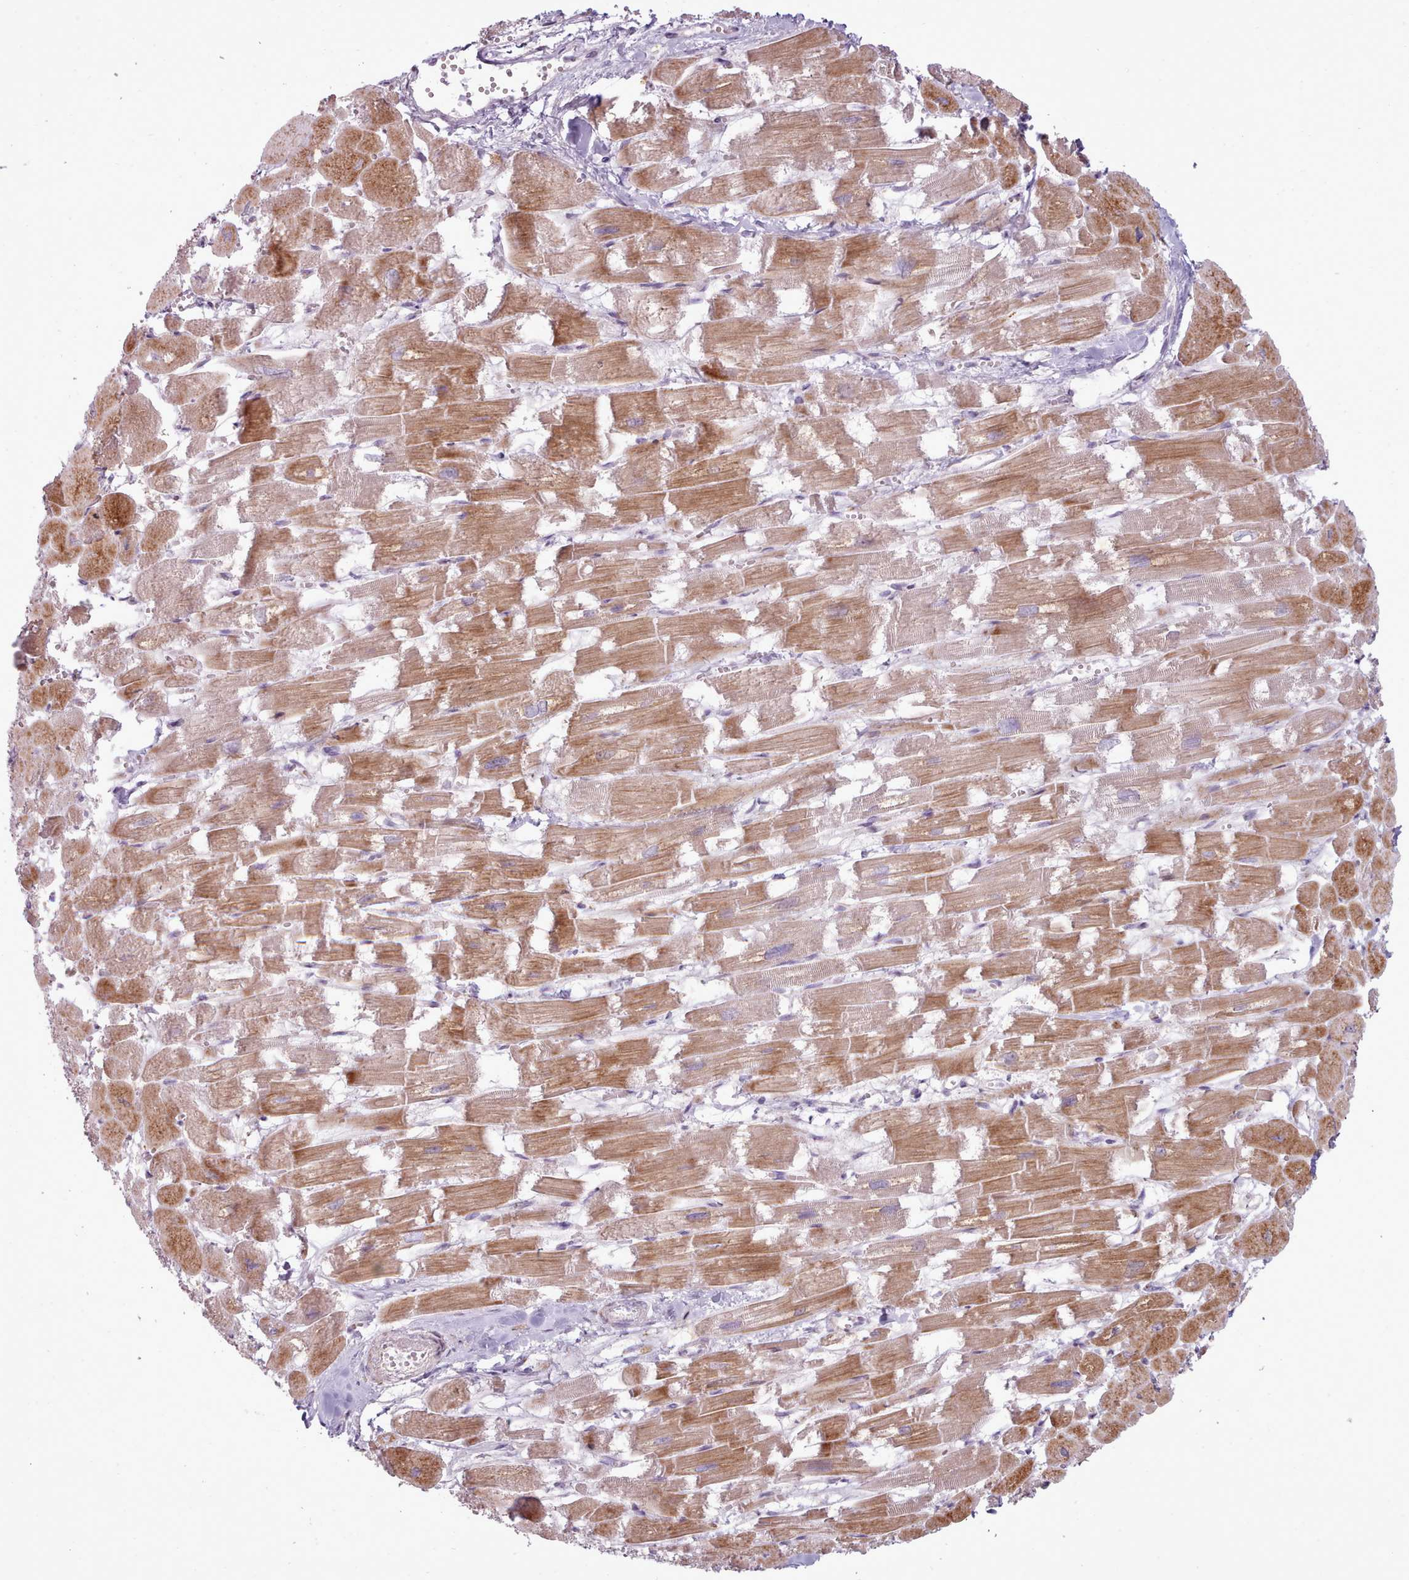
{"staining": {"intensity": "moderate", "quantity": ">75%", "location": "cytoplasmic/membranous"}, "tissue": "heart muscle", "cell_type": "Cardiomyocytes", "image_type": "normal", "snomed": [{"axis": "morphology", "description": "Normal tissue, NOS"}, {"axis": "topography", "description": "Heart"}], "caption": "Cardiomyocytes exhibit moderate cytoplasmic/membranous expression in about >75% of cells in normal heart muscle.", "gene": "PPP3R1", "patient": {"sex": "male", "age": 54}}